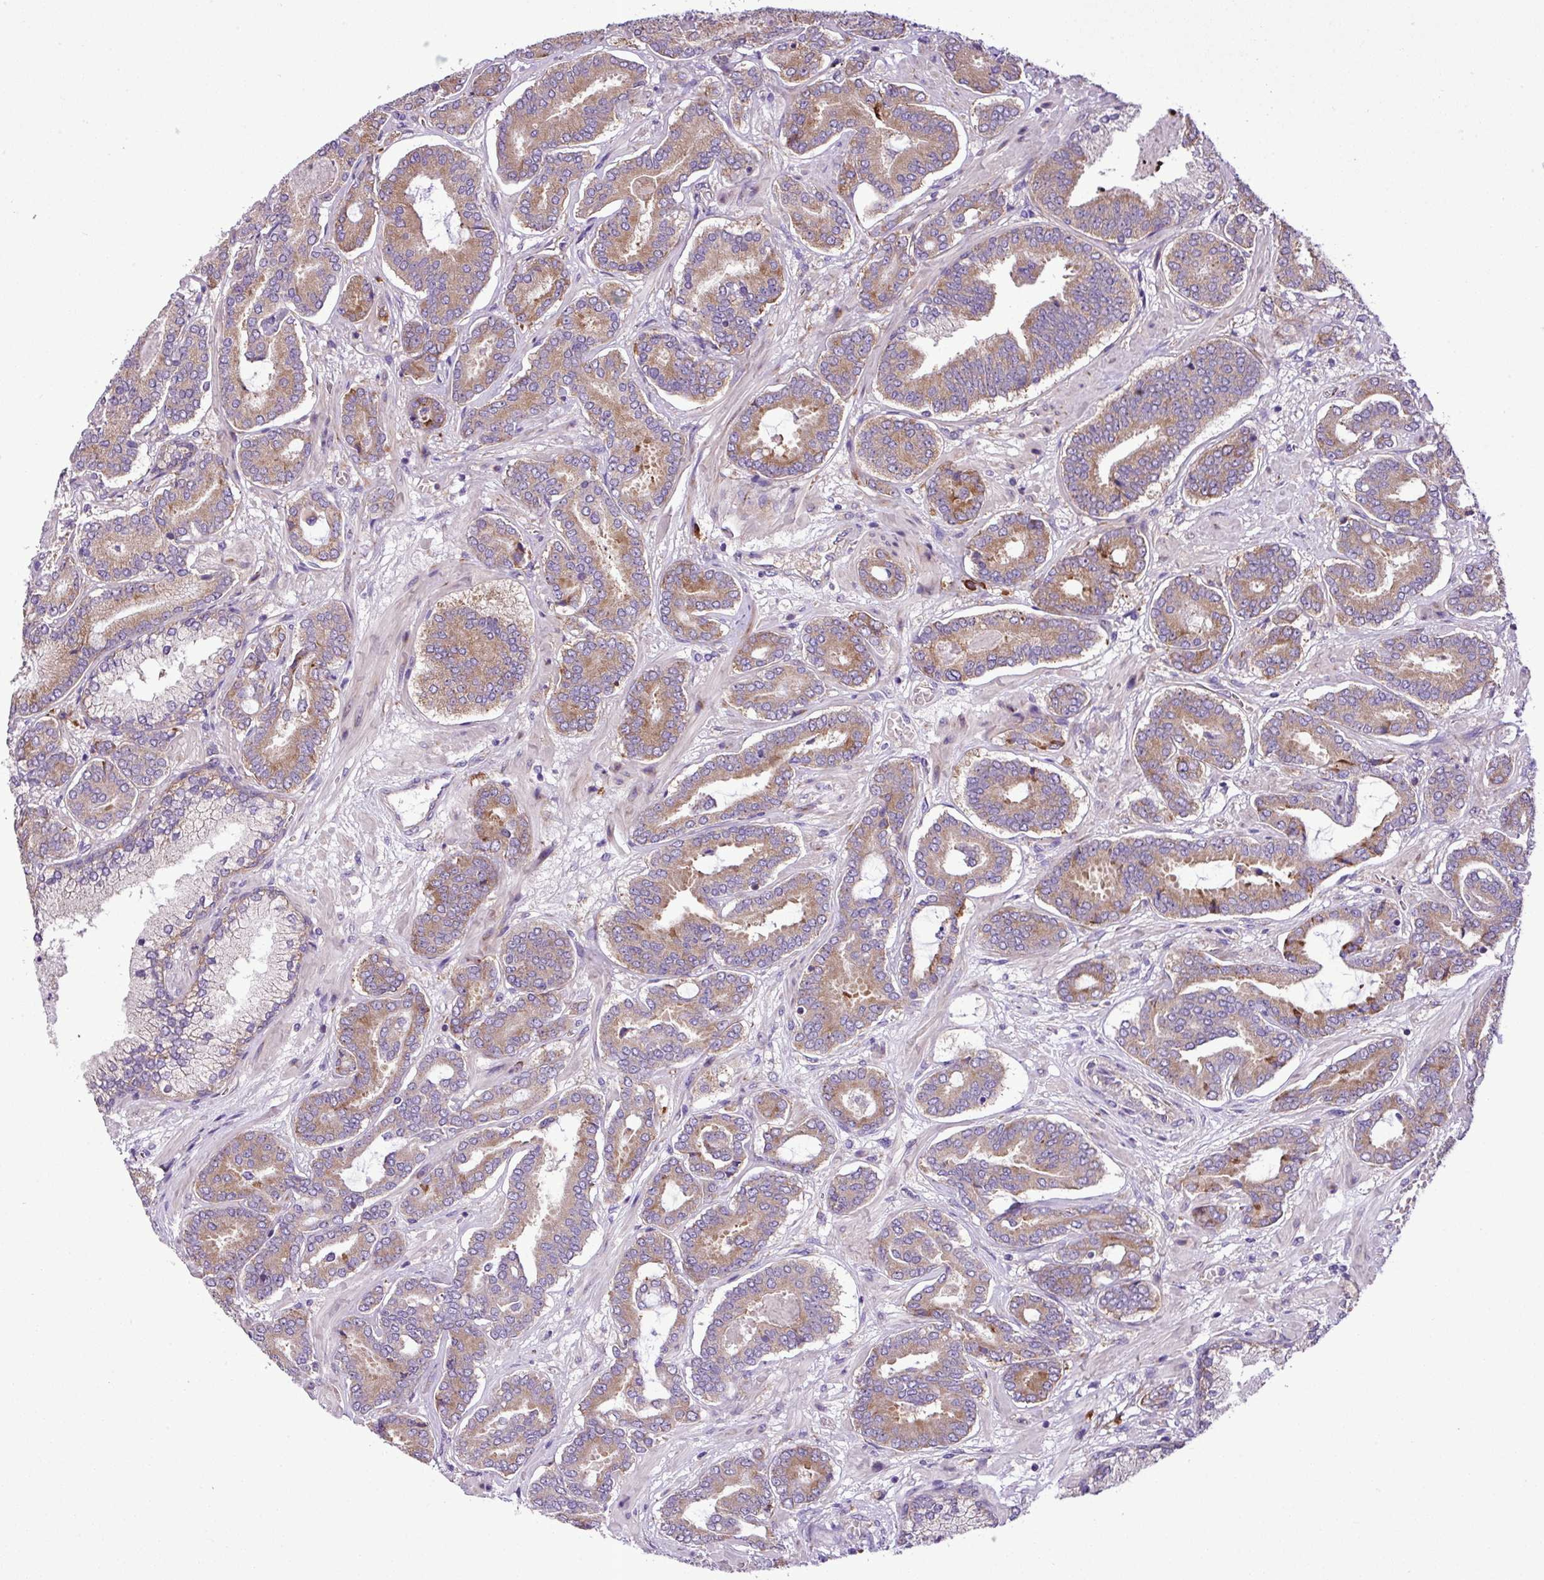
{"staining": {"intensity": "moderate", "quantity": ">75%", "location": "cytoplasmic/membranous"}, "tissue": "prostate cancer", "cell_type": "Tumor cells", "image_type": "cancer", "snomed": [{"axis": "morphology", "description": "Adenocarcinoma, Low grade"}, {"axis": "topography", "description": "Prostate and seminal vesicle, NOS"}], "caption": "About >75% of tumor cells in prostate cancer (adenocarcinoma (low-grade)) demonstrate moderate cytoplasmic/membranous protein staining as visualized by brown immunohistochemical staining.", "gene": "RPL13", "patient": {"sex": "male", "age": 61}}